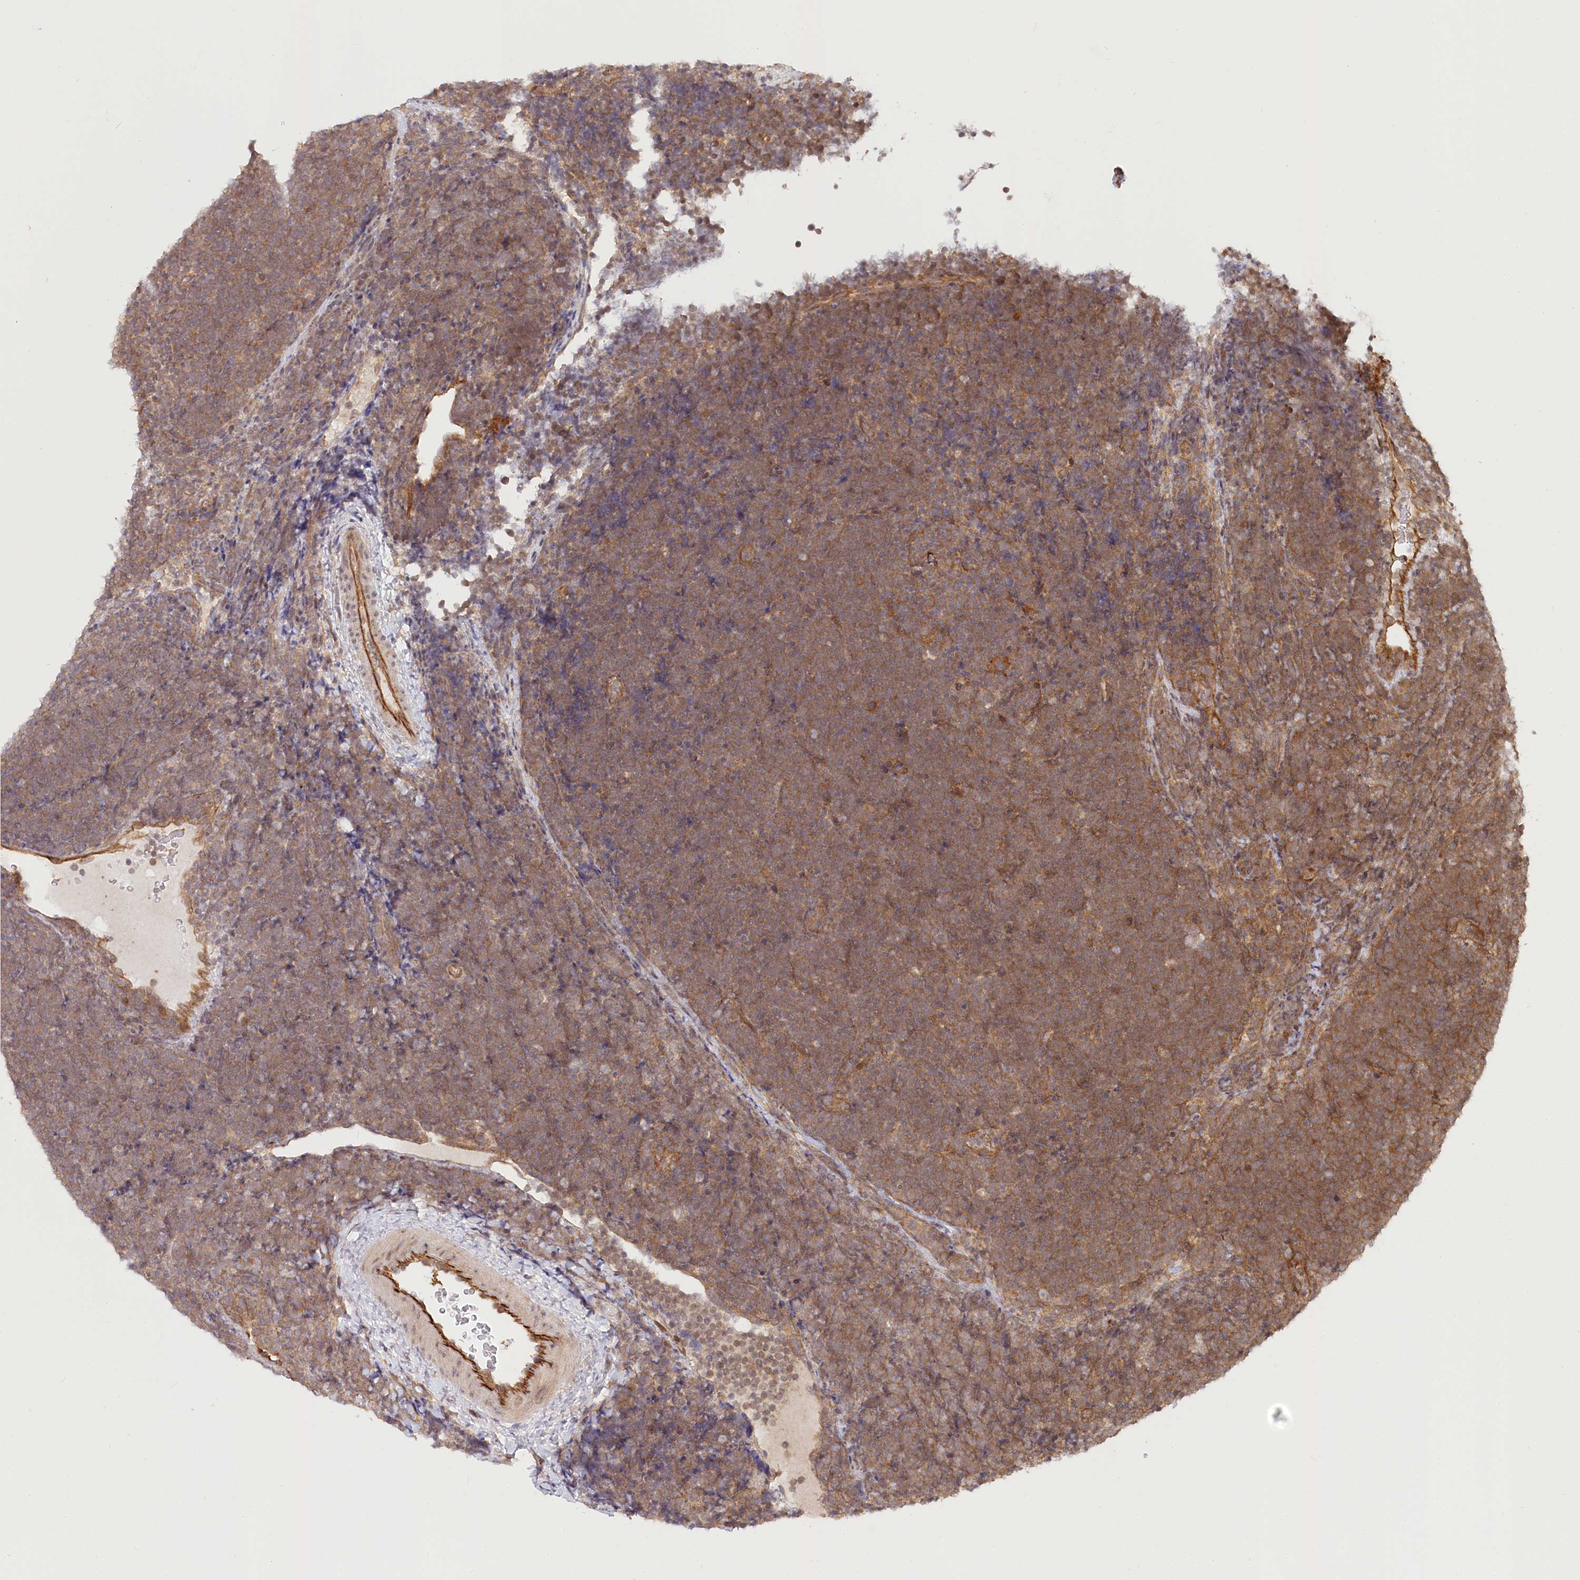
{"staining": {"intensity": "moderate", "quantity": ">75%", "location": "cytoplasmic/membranous"}, "tissue": "lymphoma", "cell_type": "Tumor cells", "image_type": "cancer", "snomed": [{"axis": "morphology", "description": "Malignant lymphoma, non-Hodgkin's type, High grade"}, {"axis": "topography", "description": "Lymph node"}], "caption": "Protein positivity by IHC exhibits moderate cytoplasmic/membranous expression in approximately >75% of tumor cells in high-grade malignant lymphoma, non-Hodgkin's type.", "gene": "CEP70", "patient": {"sex": "male", "age": 13}}